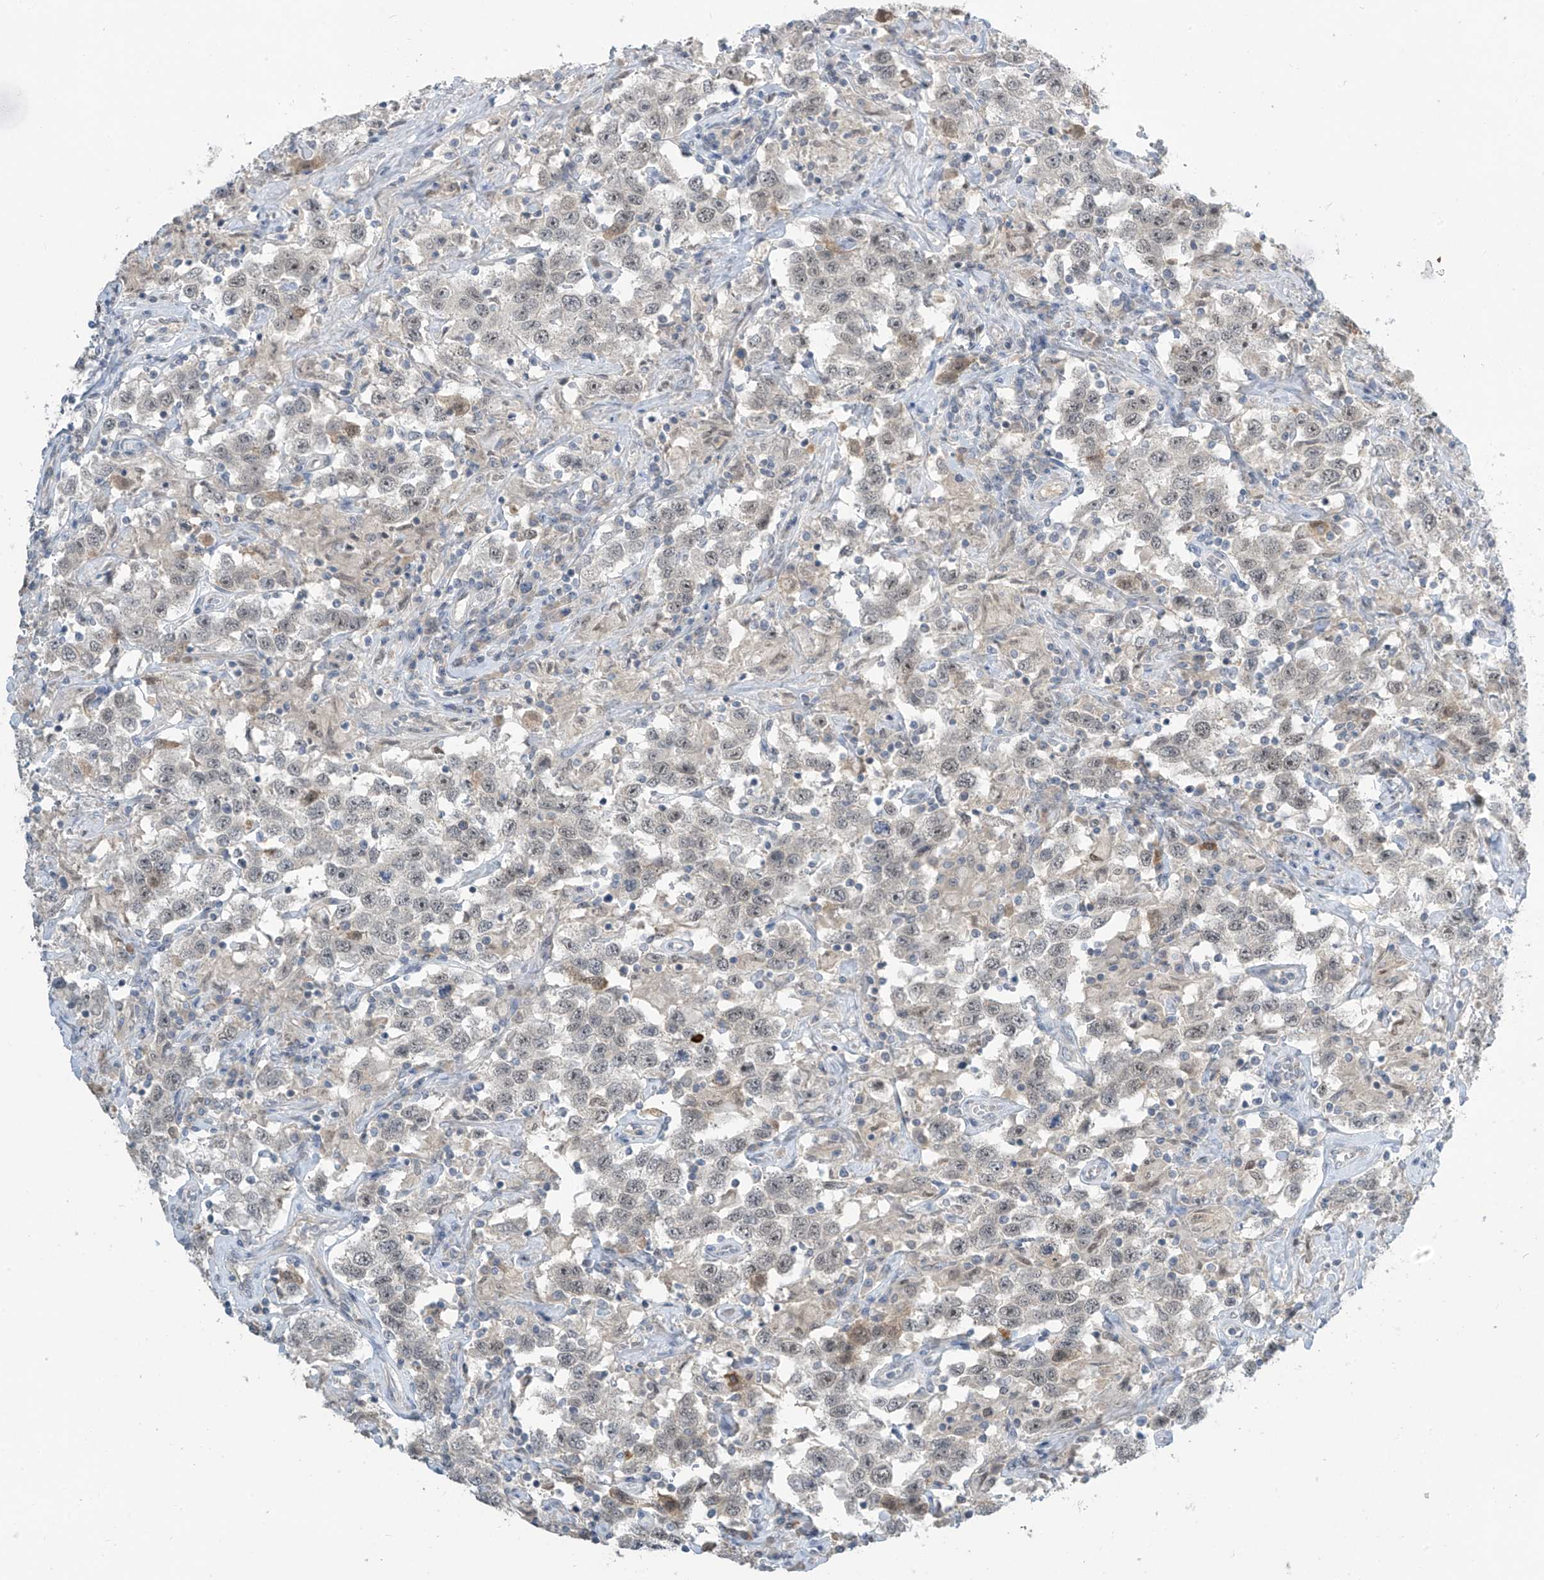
{"staining": {"intensity": "weak", "quantity": "25%-75%", "location": "nuclear"}, "tissue": "testis cancer", "cell_type": "Tumor cells", "image_type": "cancer", "snomed": [{"axis": "morphology", "description": "Seminoma, NOS"}, {"axis": "topography", "description": "Testis"}], "caption": "A high-resolution image shows immunohistochemistry staining of seminoma (testis), which exhibits weak nuclear staining in approximately 25%-75% of tumor cells.", "gene": "METAP1D", "patient": {"sex": "male", "age": 41}}